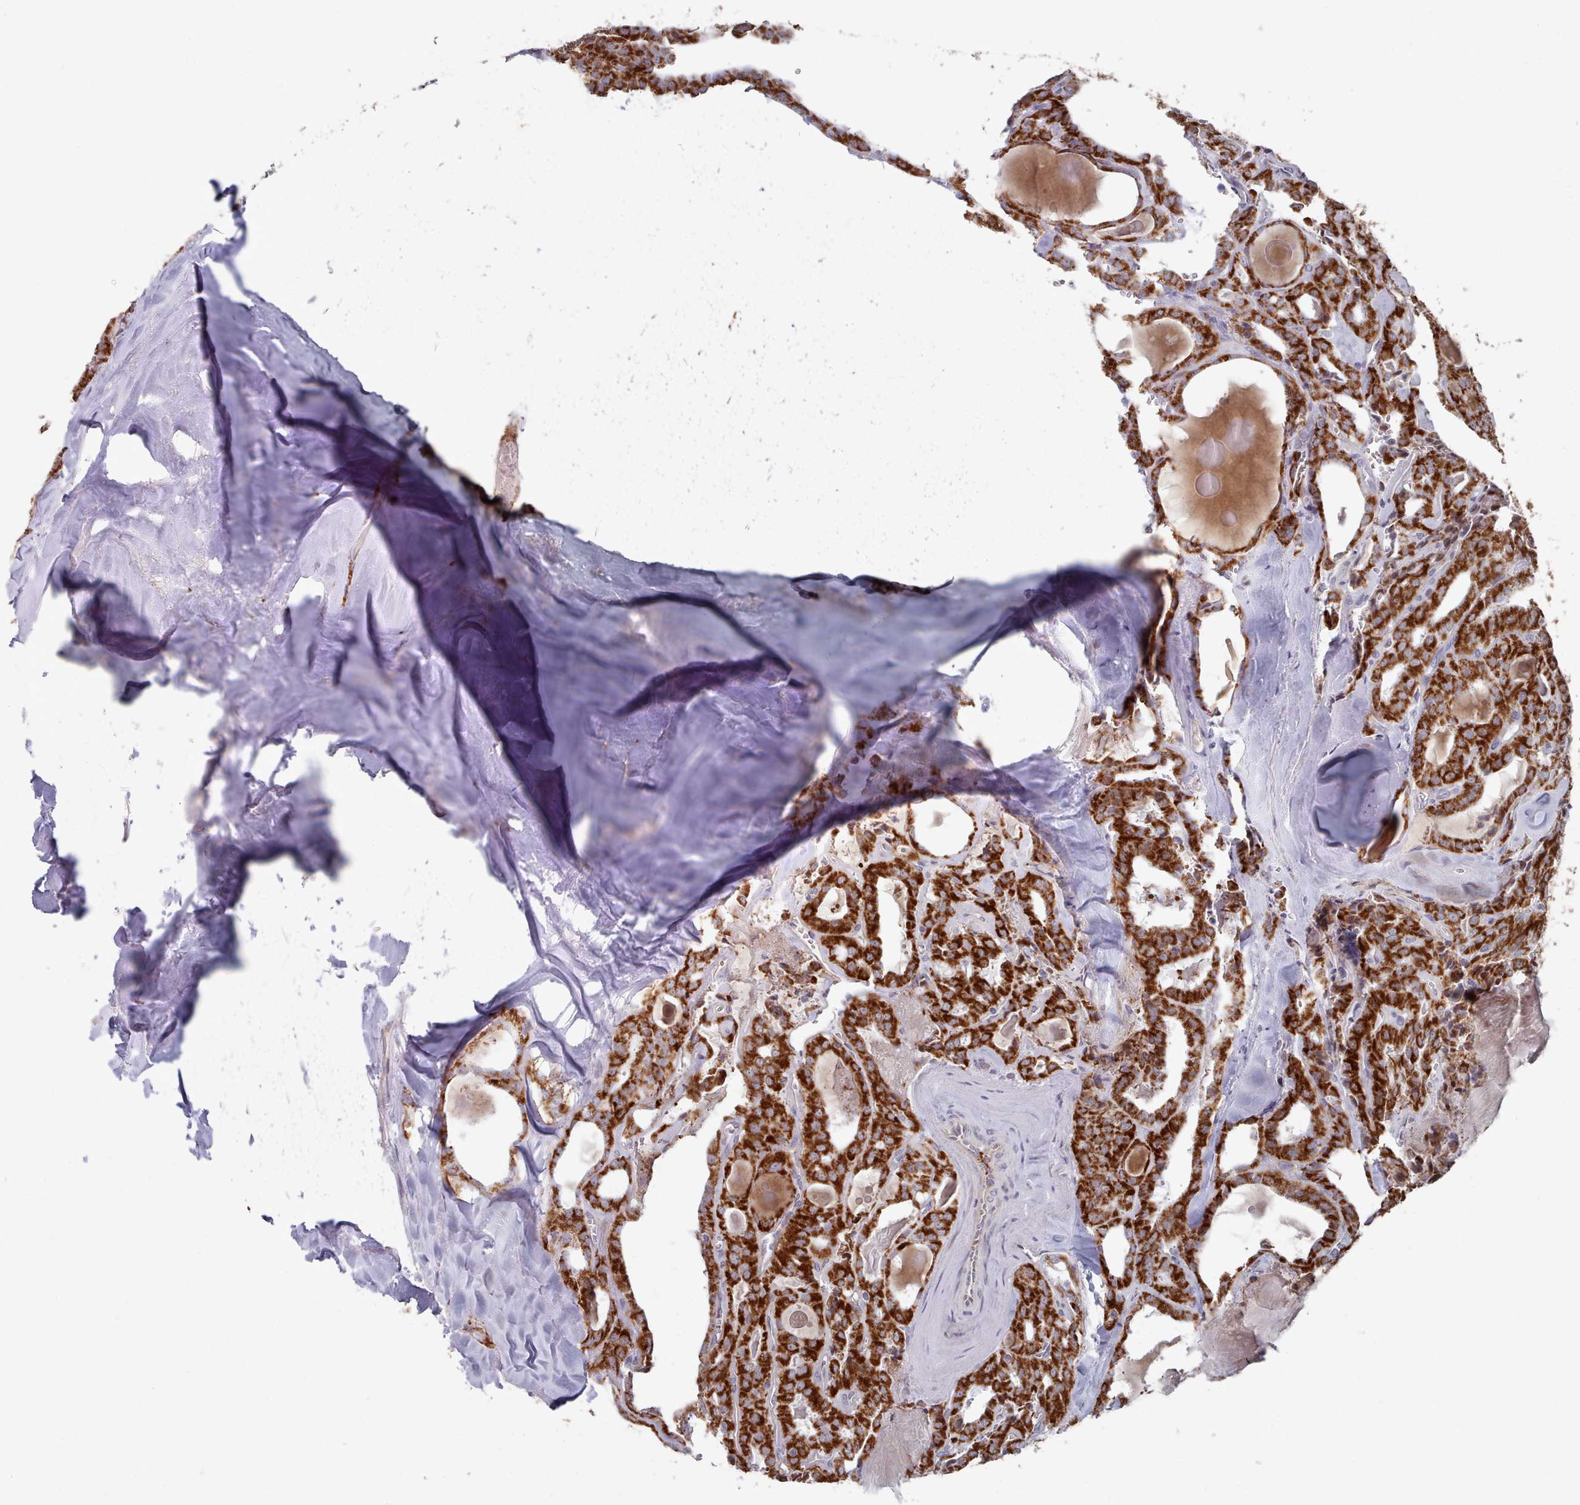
{"staining": {"intensity": "strong", "quantity": ">75%", "location": "cytoplasmic/membranous"}, "tissue": "thyroid cancer", "cell_type": "Tumor cells", "image_type": "cancer", "snomed": [{"axis": "morphology", "description": "Papillary adenocarcinoma, NOS"}, {"axis": "topography", "description": "Thyroid gland"}], "caption": "Immunohistochemistry (IHC) of papillary adenocarcinoma (thyroid) exhibits high levels of strong cytoplasmic/membranous staining in approximately >75% of tumor cells.", "gene": "TRARG1", "patient": {"sex": "male", "age": 52}}